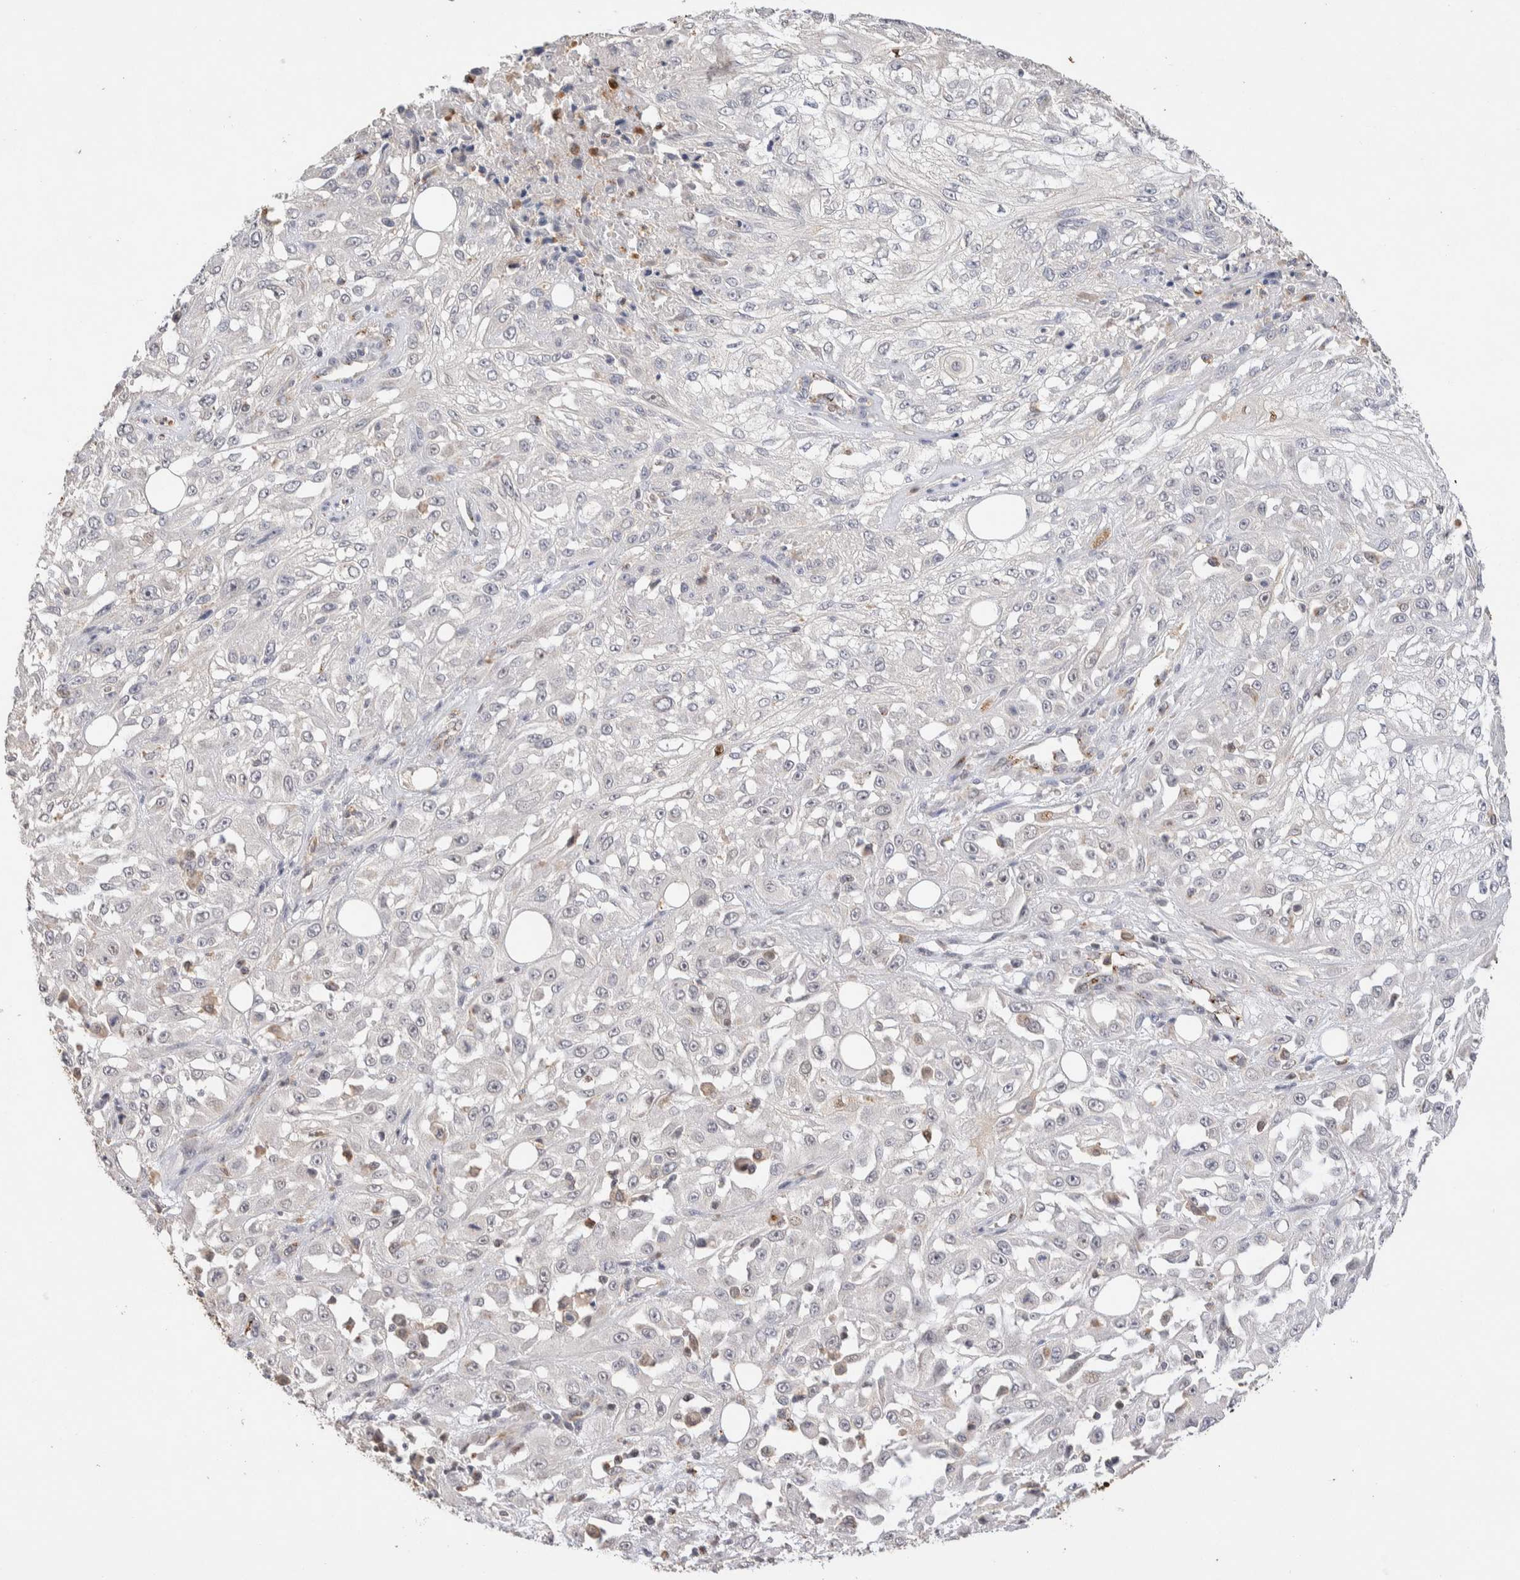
{"staining": {"intensity": "negative", "quantity": "none", "location": "none"}, "tissue": "skin cancer", "cell_type": "Tumor cells", "image_type": "cancer", "snomed": [{"axis": "morphology", "description": "Squamous cell carcinoma, NOS"}, {"axis": "morphology", "description": "Squamous cell carcinoma, metastatic, NOS"}, {"axis": "topography", "description": "Skin"}, {"axis": "topography", "description": "Lymph node"}], "caption": "High power microscopy image of an immunohistochemistry micrograph of skin cancer, revealing no significant positivity in tumor cells.", "gene": "NSMAF", "patient": {"sex": "male", "age": 75}}